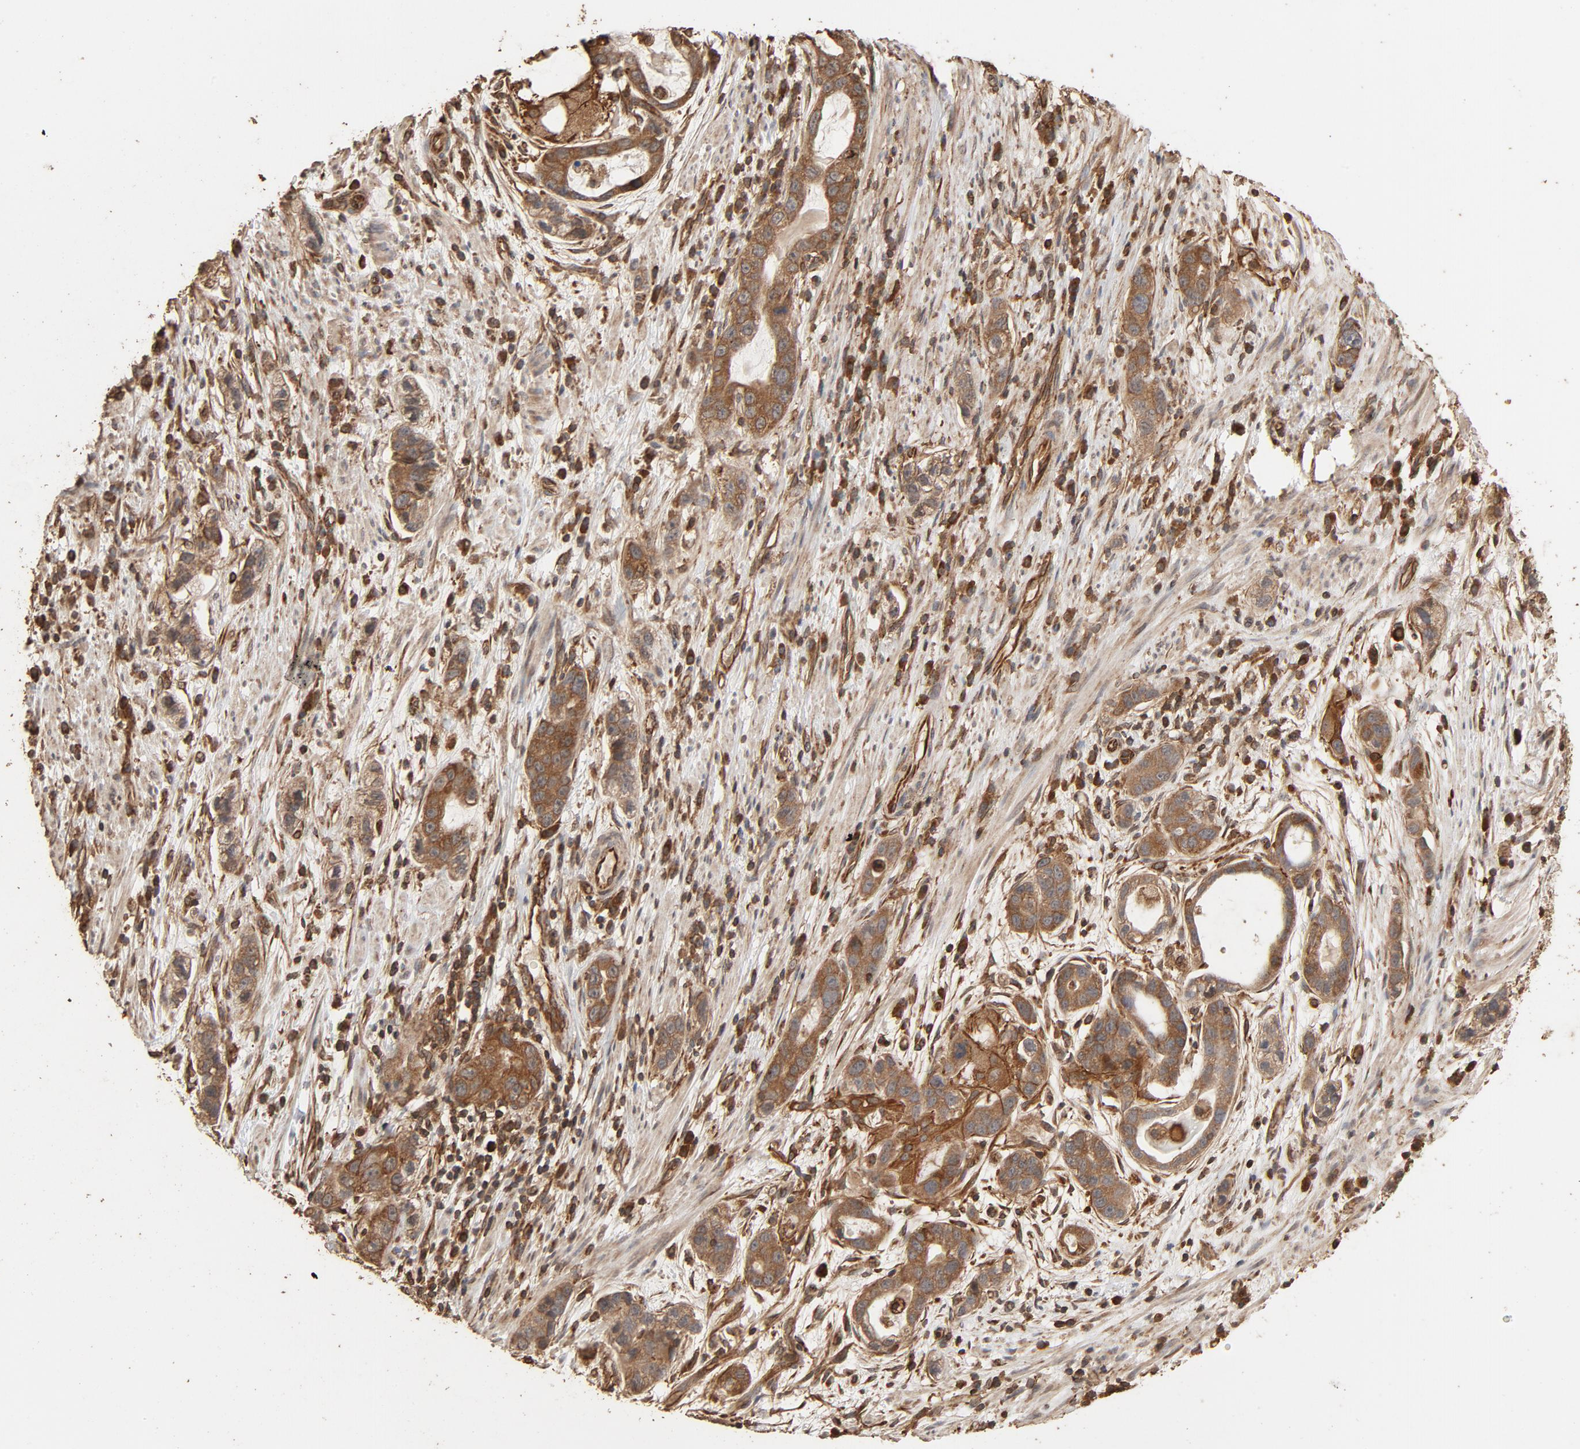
{"staining": {"intensity": "moderate", "quantity": "25%-75%", "location": "cytoplasmic/membranous"}, "tissue": "stomach cancer", "cell_type": "Tumor cells", "image_type": "cancer", "snomed": [{"axis": "morphology", "description": "Adenocarcinoma, NOS"}, {"axis": "topography", "description": "Stomach, lower"}], "caption": "Human stomach cancer stained with a protein marker reveals moderate staining in tumor cells.", "gene": "RPS6KA6", "patient": {"sex": "female", "age": 93}}